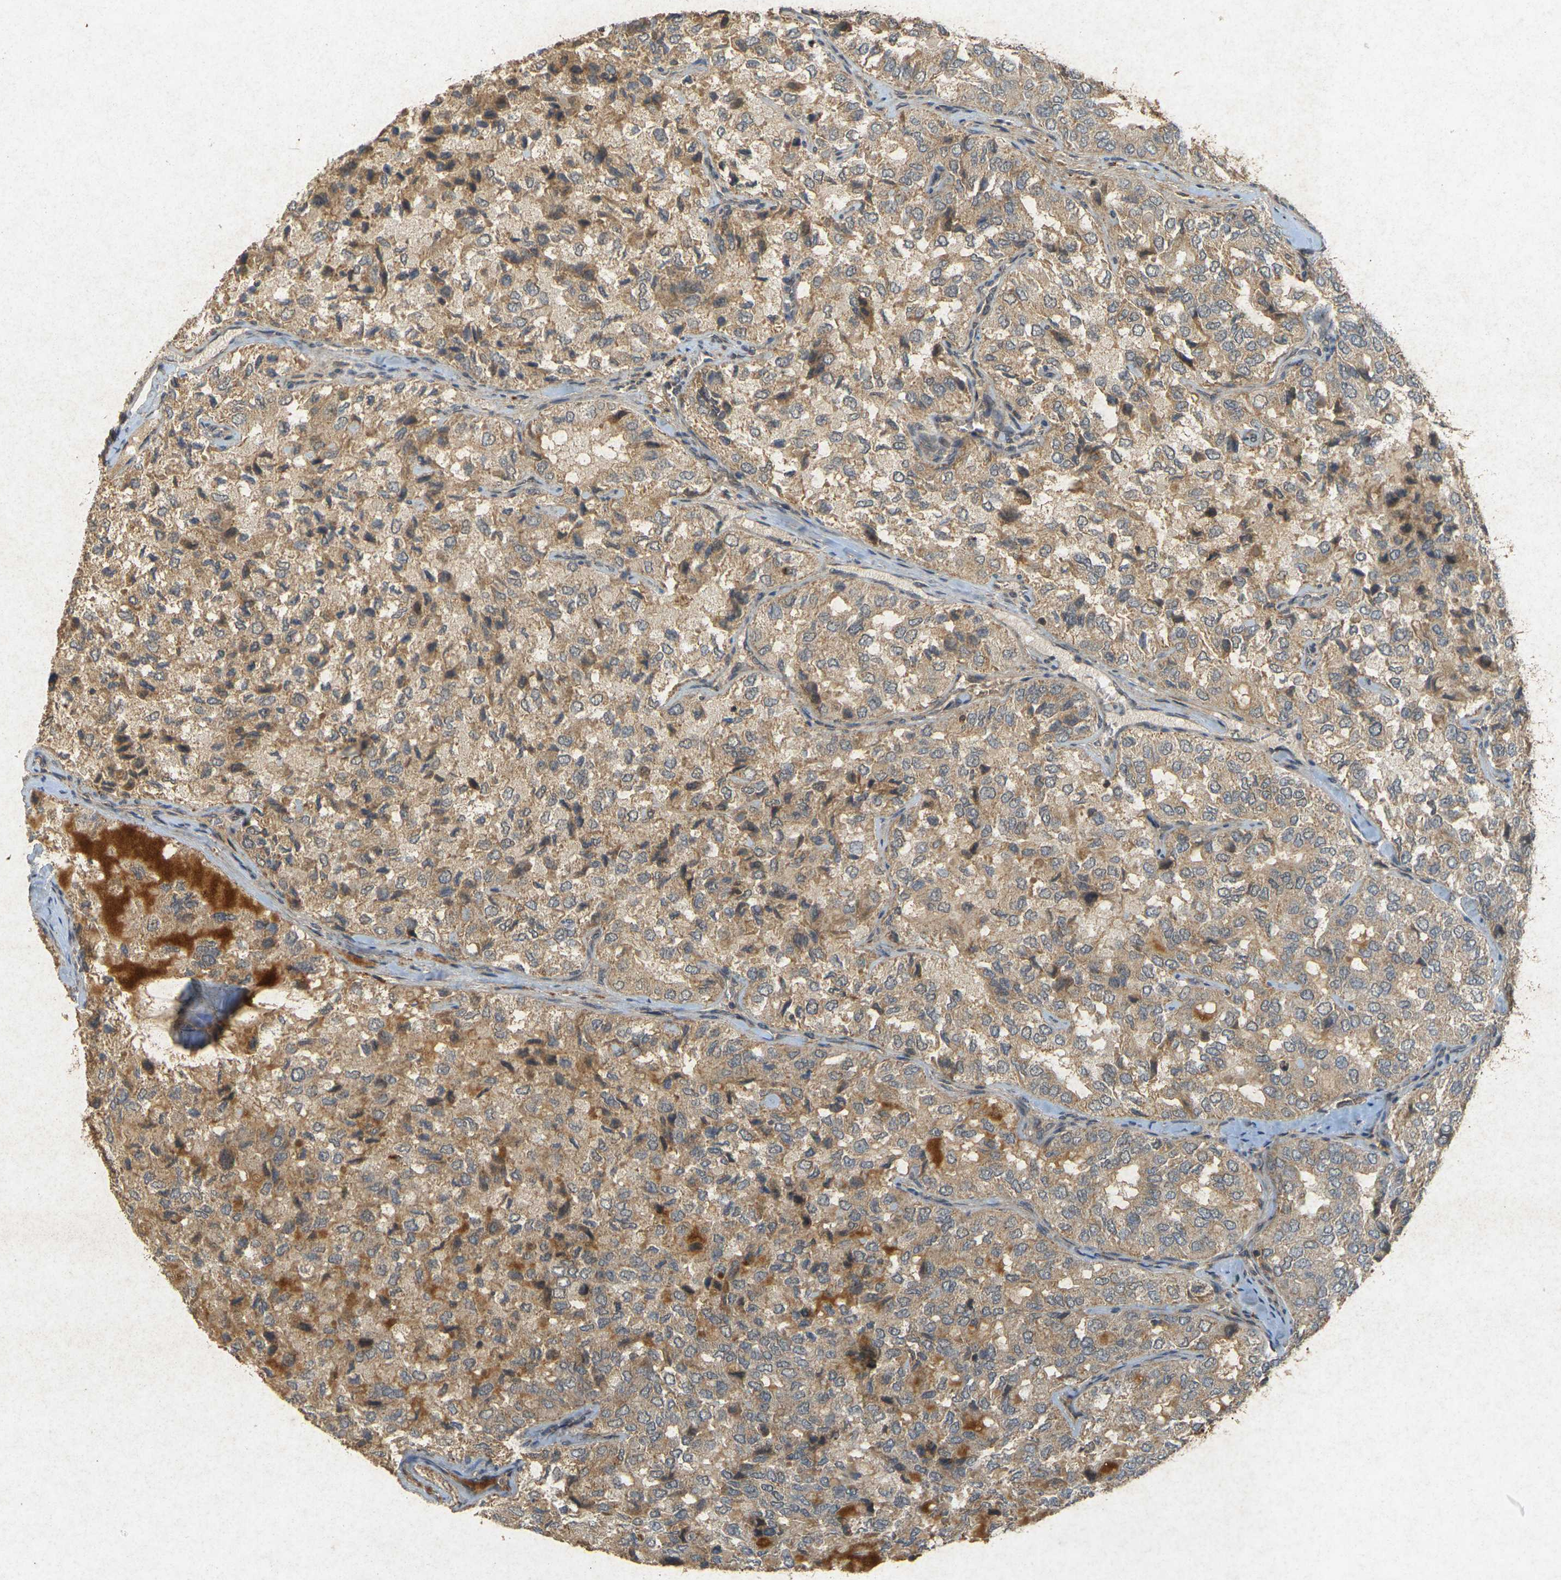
{"staining": {"intensity": "moderate", "quantity": ">75%", "location": "cytoplasmic/membranous"}, "tissue": "thyroid cancer", "cell_type": "Tumor cells", "image_type": "cancer", "snomed": [{"axis": "morphology", "description": "Follicular adenoma carcinoma, NOS"}, {"axis": "topography", "description": "Thyroid gland"}], "caption": "Protein staining of thyroid cancer tissue exhibits moderate cytoplasmic/membranous positivity in about >75% of tumor cells.", "gene": "ERN1", "patient": {"sex": "male", "age": 75}}